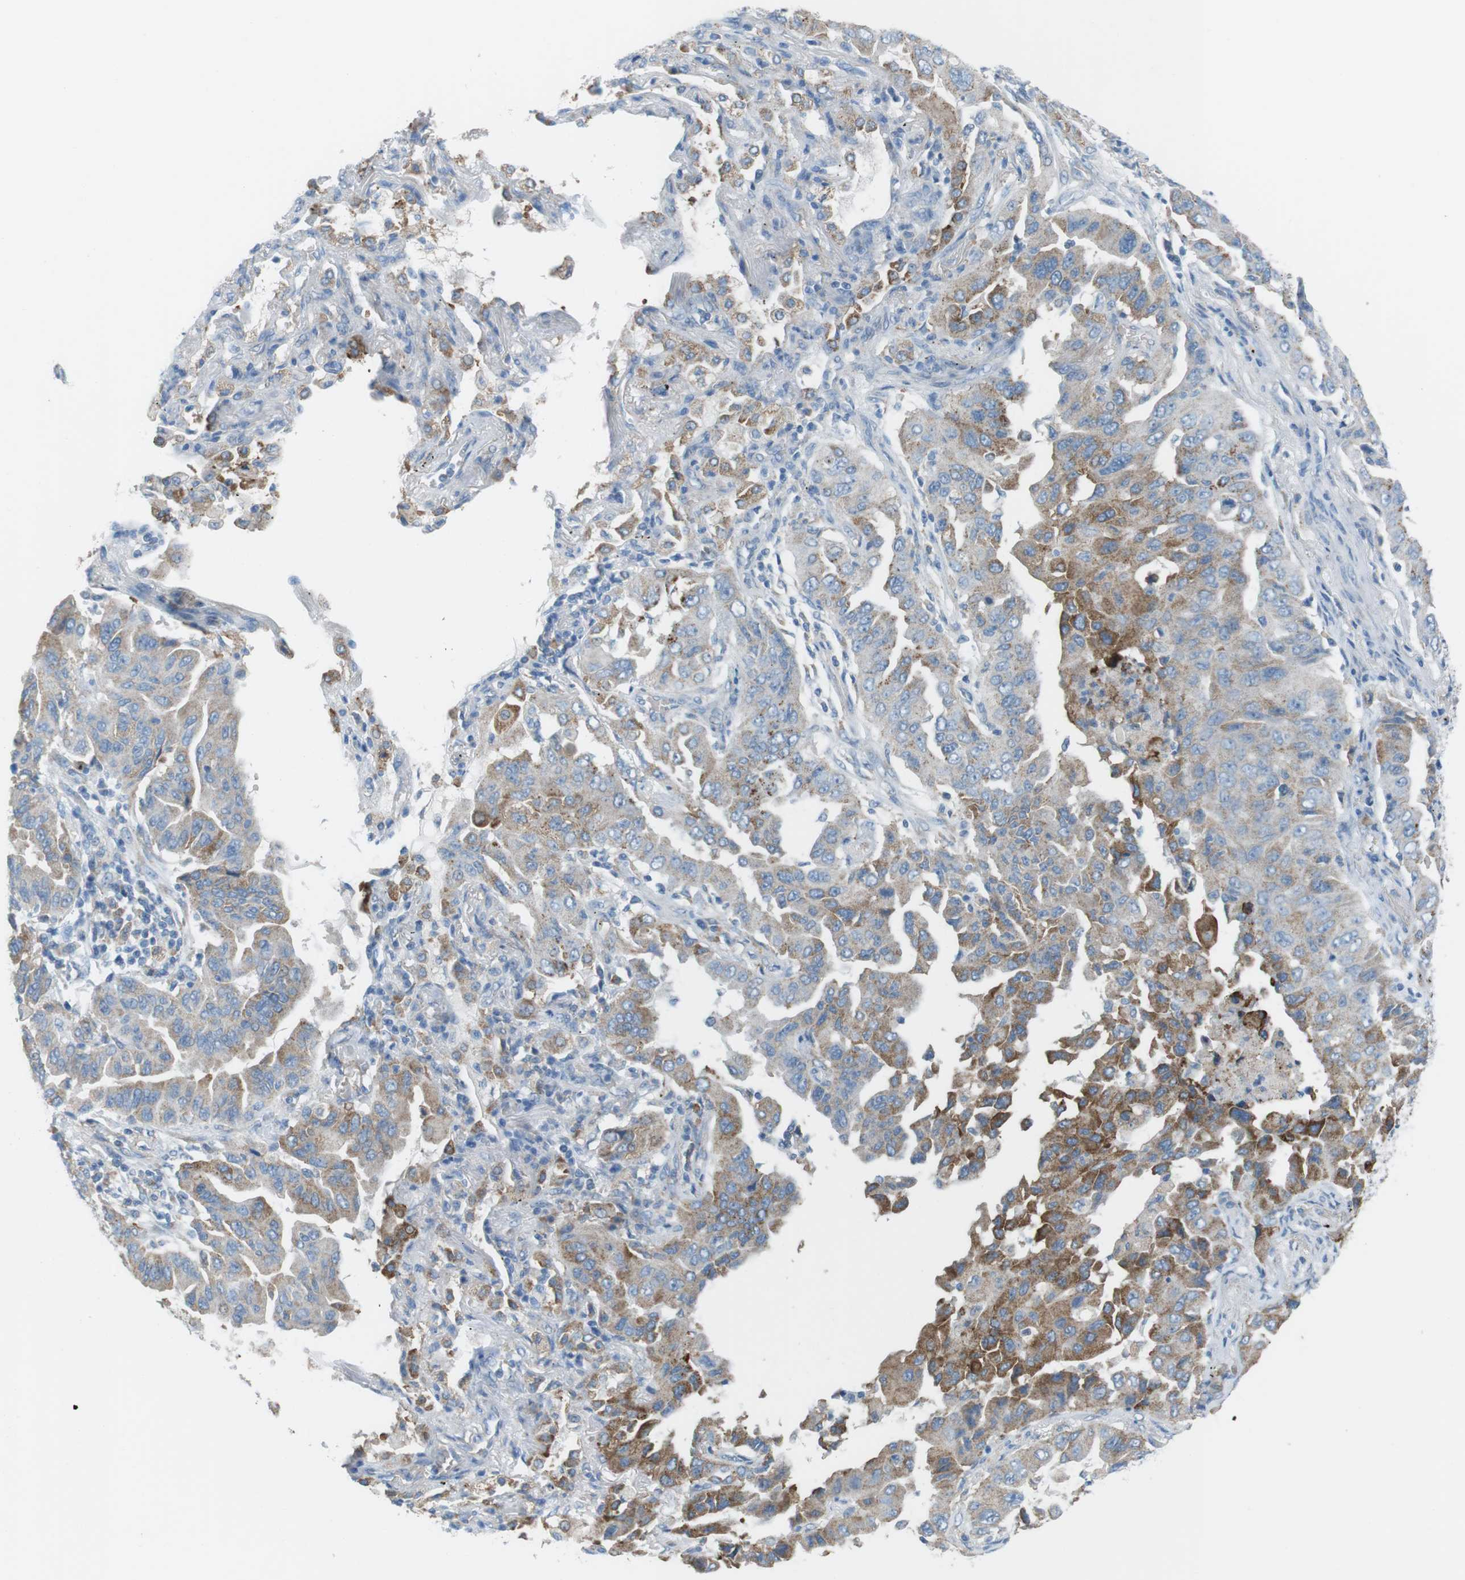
{"staining": {"intensity": "moderate", "quantity": "25%-75%", "location": "cytoplasmic/membranous"}, "tissue": "lung cancer", "cell_type": "Tumor cells", "image_type": "cancer", "snomed": [{"axis": "morphology", "description": "Adenocarcinoma, NOS"}, {"axis": "topography", "description": "Lung"}], "caption": "Immunohistochemical staining of lung cancer reveals moderate cytoplasmic/membranous protein positivity in approximately 25%-75% of tumor cells. (Brightfield microscopy of DAB IHC at high magnification).", "gene": "VAMP1", "patient": {"sex": "female", "age": 65}}